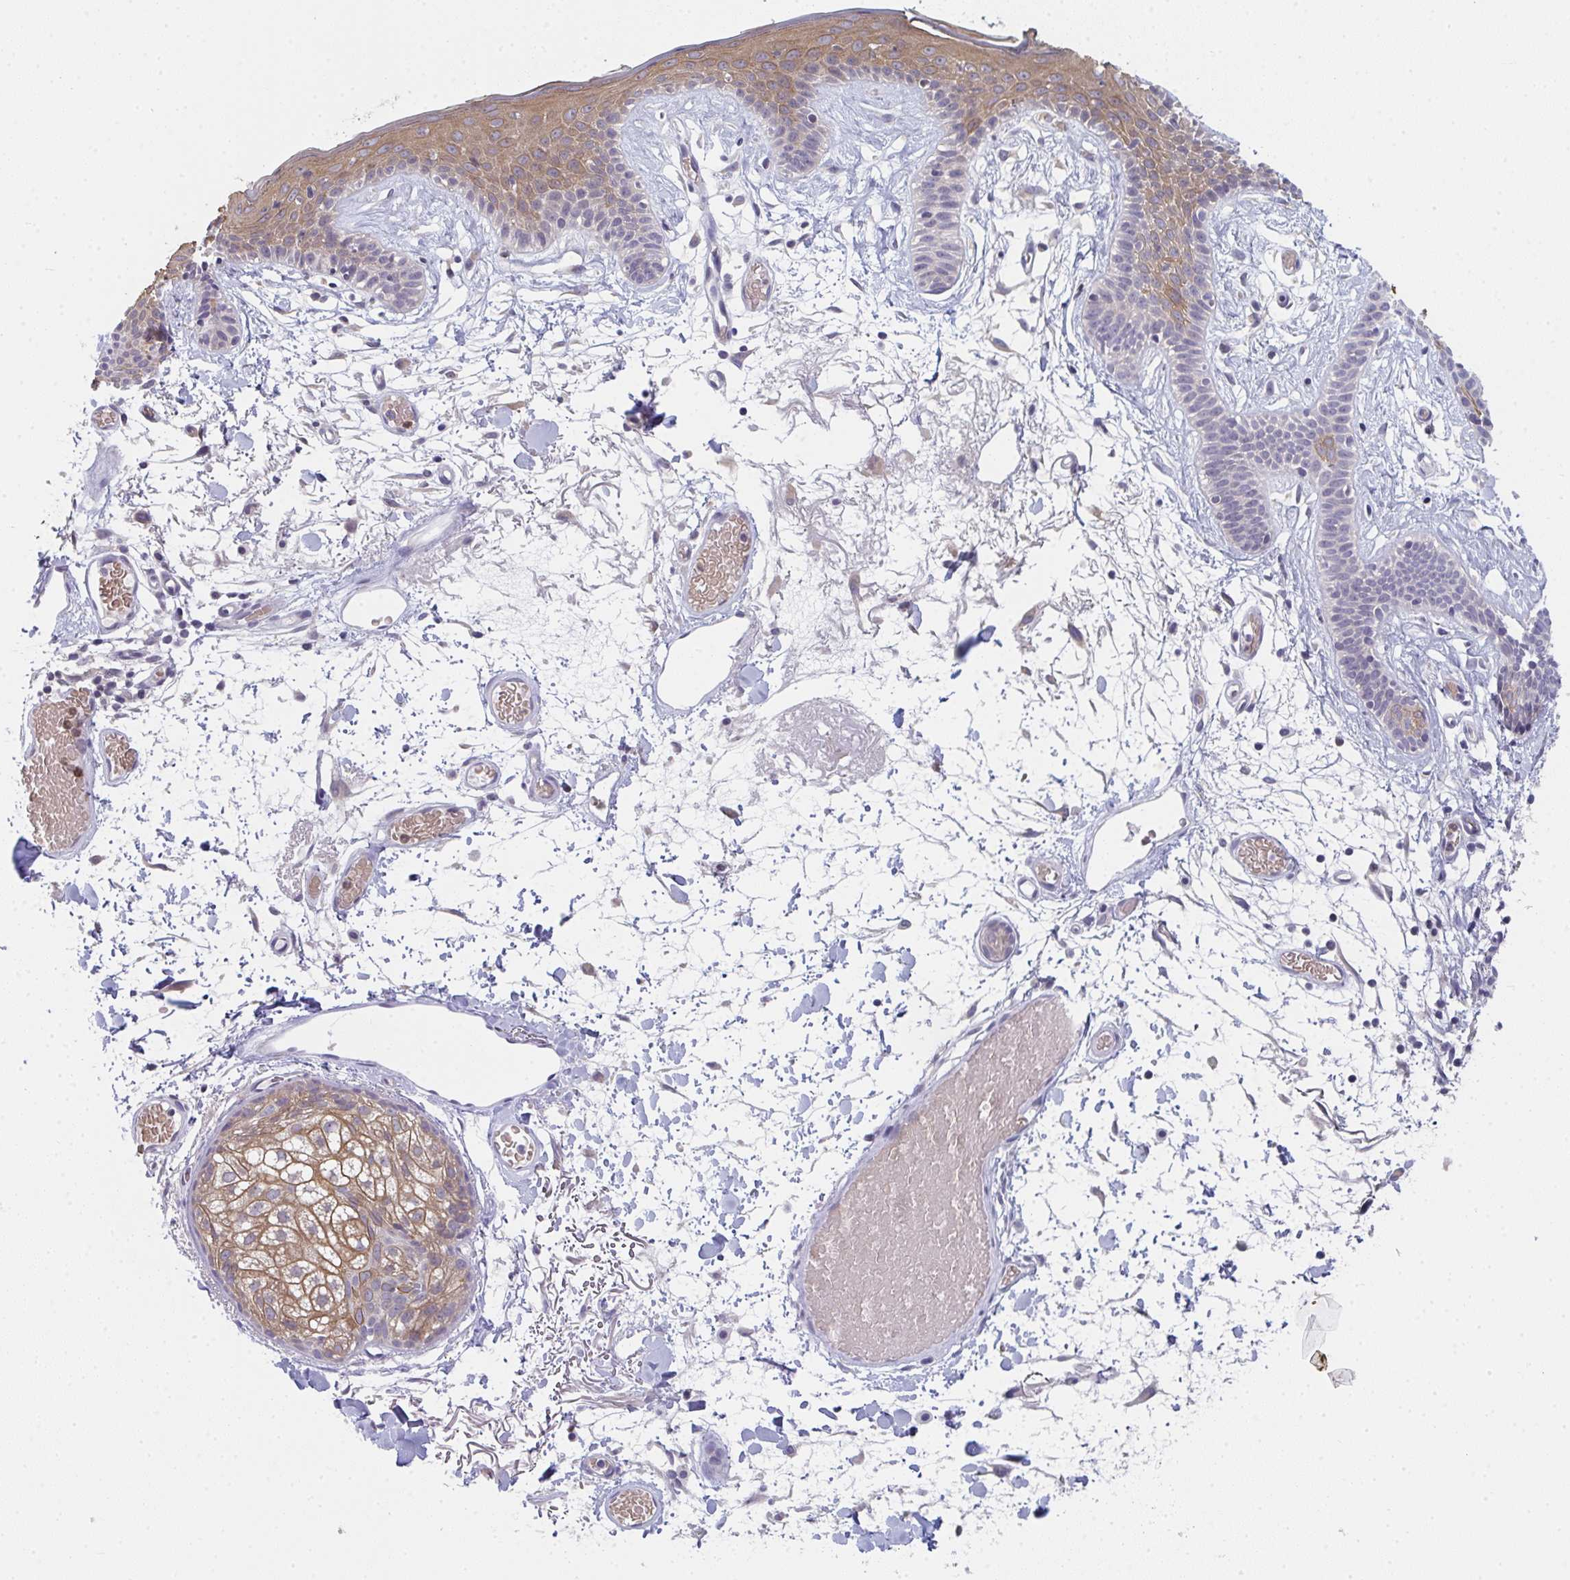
{"staining": {"intensity": "weak", "quantity": "25%-75%", "location": "cytoplasmic/membranous"}, "tissue": "skin", "cell_type": "Fibroblasts", "image_type": "normal", "snomed": [{"axis": "morphology", "description": "Normal tissue, NOS"}, {"axis": "topography", "description": "Skin"}], "caption": "The photomicrograph reveals staining of unremarkable skin, revealing weak cytoplasmic/membranous protein expression (brown color) within fibroblasts. (DAB = brown stain, brightfield microscopy at high magnification).", "gene": "RIOK1", "patient": {"sex": "male", "age": 79}}